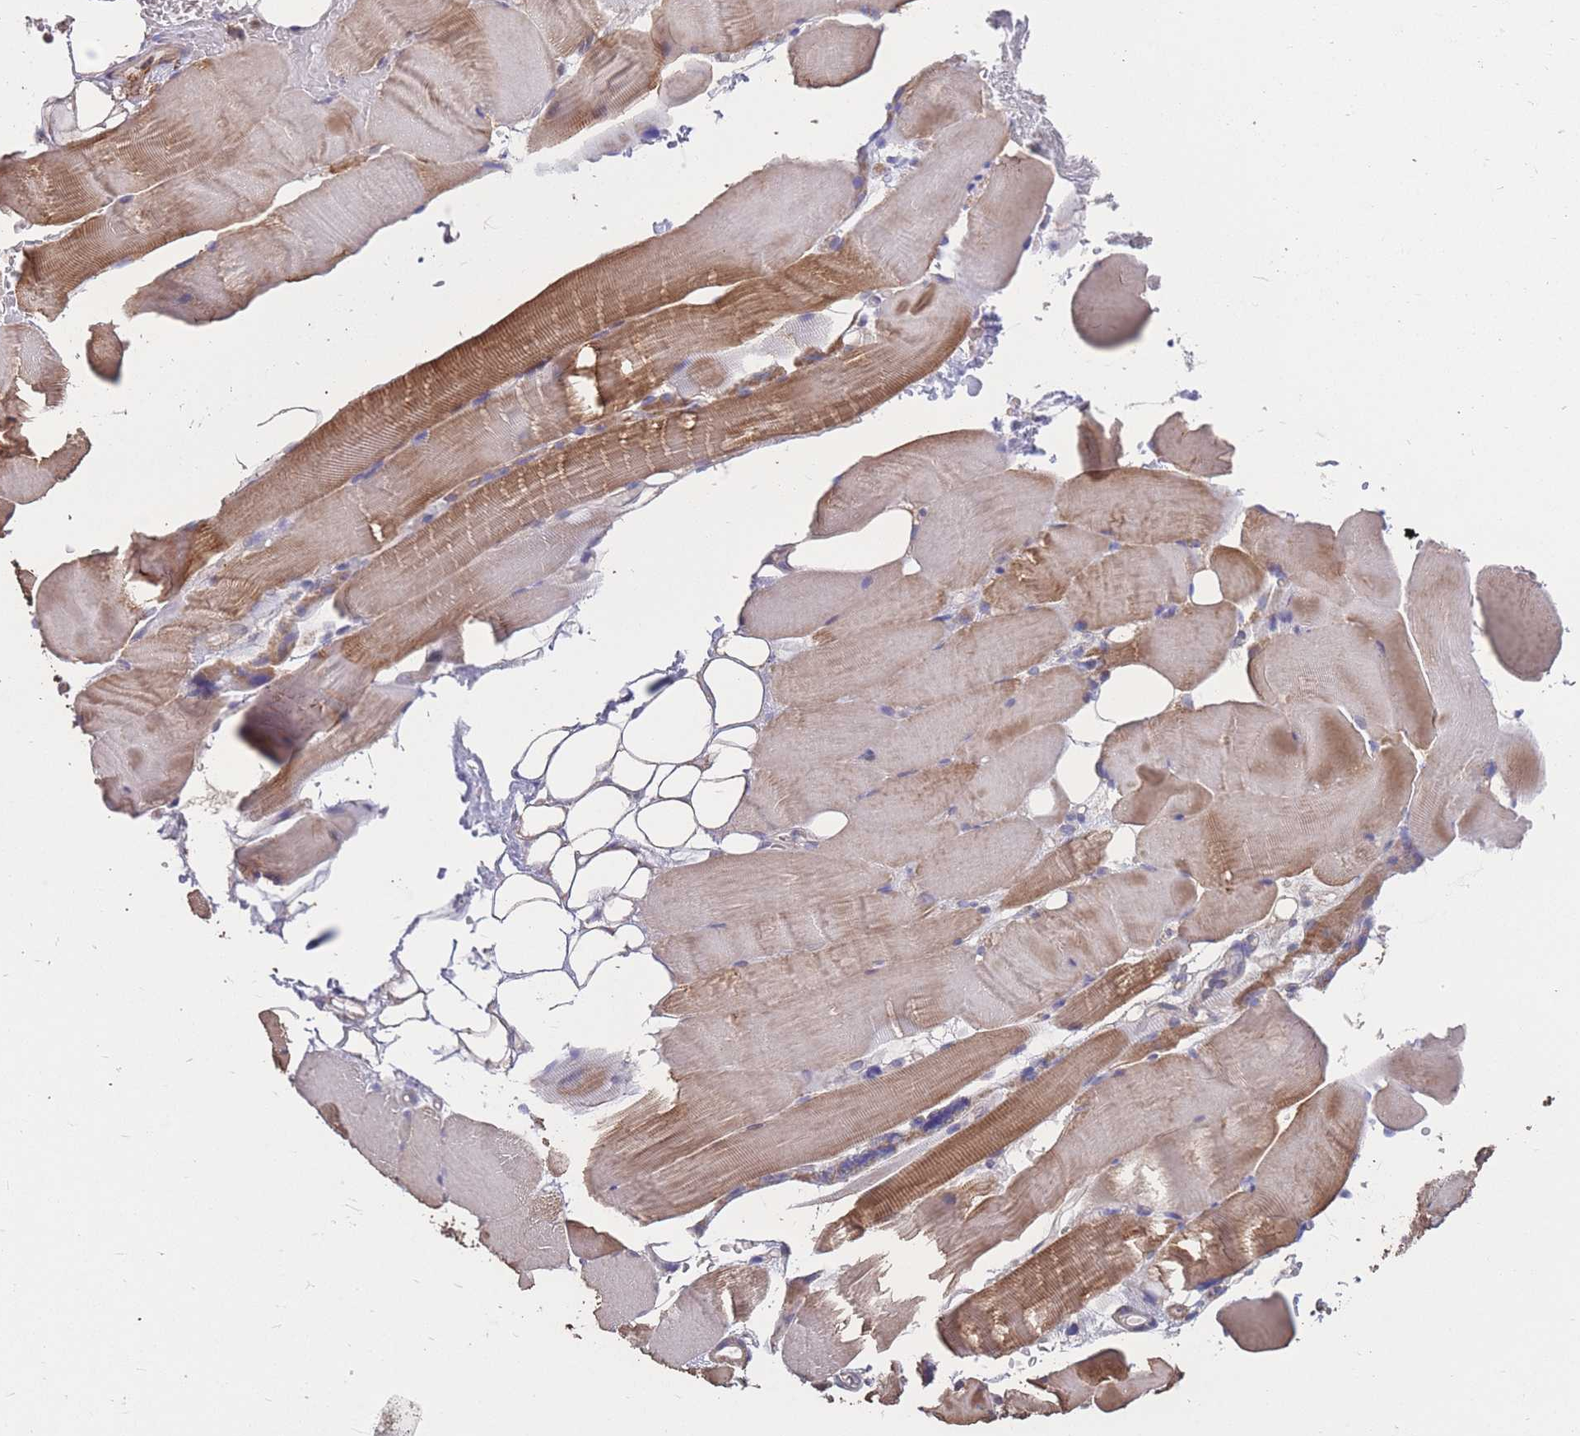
{"staining": {"intensity": "moderate", "quantity": "25%-75%", "location": "cytoplasmic/membranous"}, "tissue": "skeletal muscle", "cell_type": "Myocytes", "image_type": "normal", "snomed": [{"axis": "morphology", "description": "Normal tissue, NOS"}, {"axis": "topography", "description": "Skeletal muscle"}, {"axis": "topography", "description": "Parathyroid gland"}], "caption": "A brown stain shows moderate cytoplasmic/membranous staining of a protein in myocytes of unremarkable human skeletal muscle.", "gene": "NUDT21", "patient": {"sex": "female", "age": 37}}